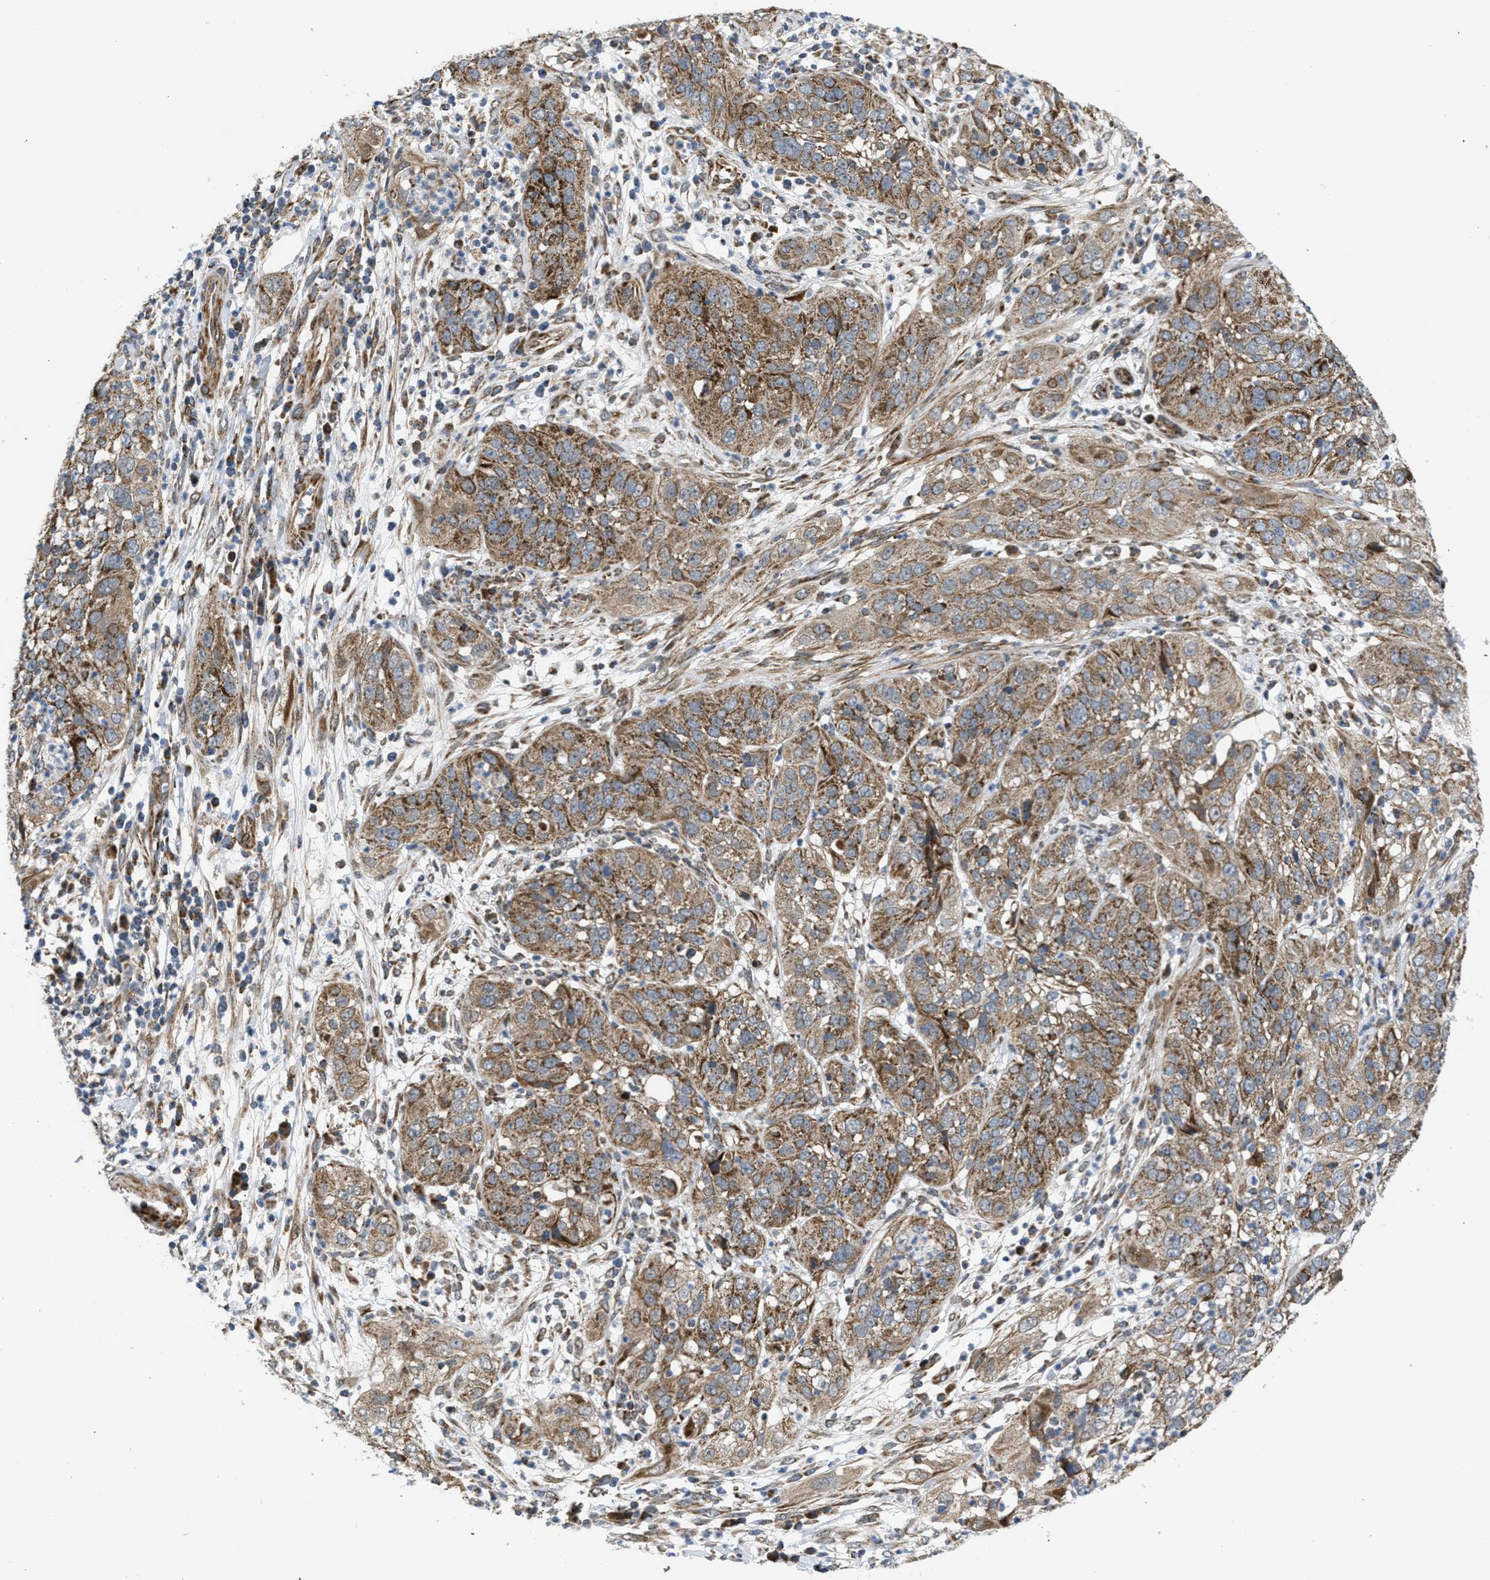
{"staining": {"intensity": "weak", "quantity": ">75%", "location": "cytoplasmic/membranous"}, "tissue": "cervical cancer", "cell_type": "Tumor cells", "image_type": "cancer", "snomed": [{"axis": "morphology", "description": "Squamous cell carcinoma, NOS"}, {"axis": "topography", "description": "Cervix"}], "caption": "The immunohistochemical stain labels weak cytoplasmic/membranous positivity in tumor cells of cervical cancer (squamous cell carcinoma) tissue. Using DAB (brown) and hematoxylin (blue) stains, captured at high magnification using brightfield microscopy.", "gene": "TACO1", "patient": {"sex": "female", "age": 32}}